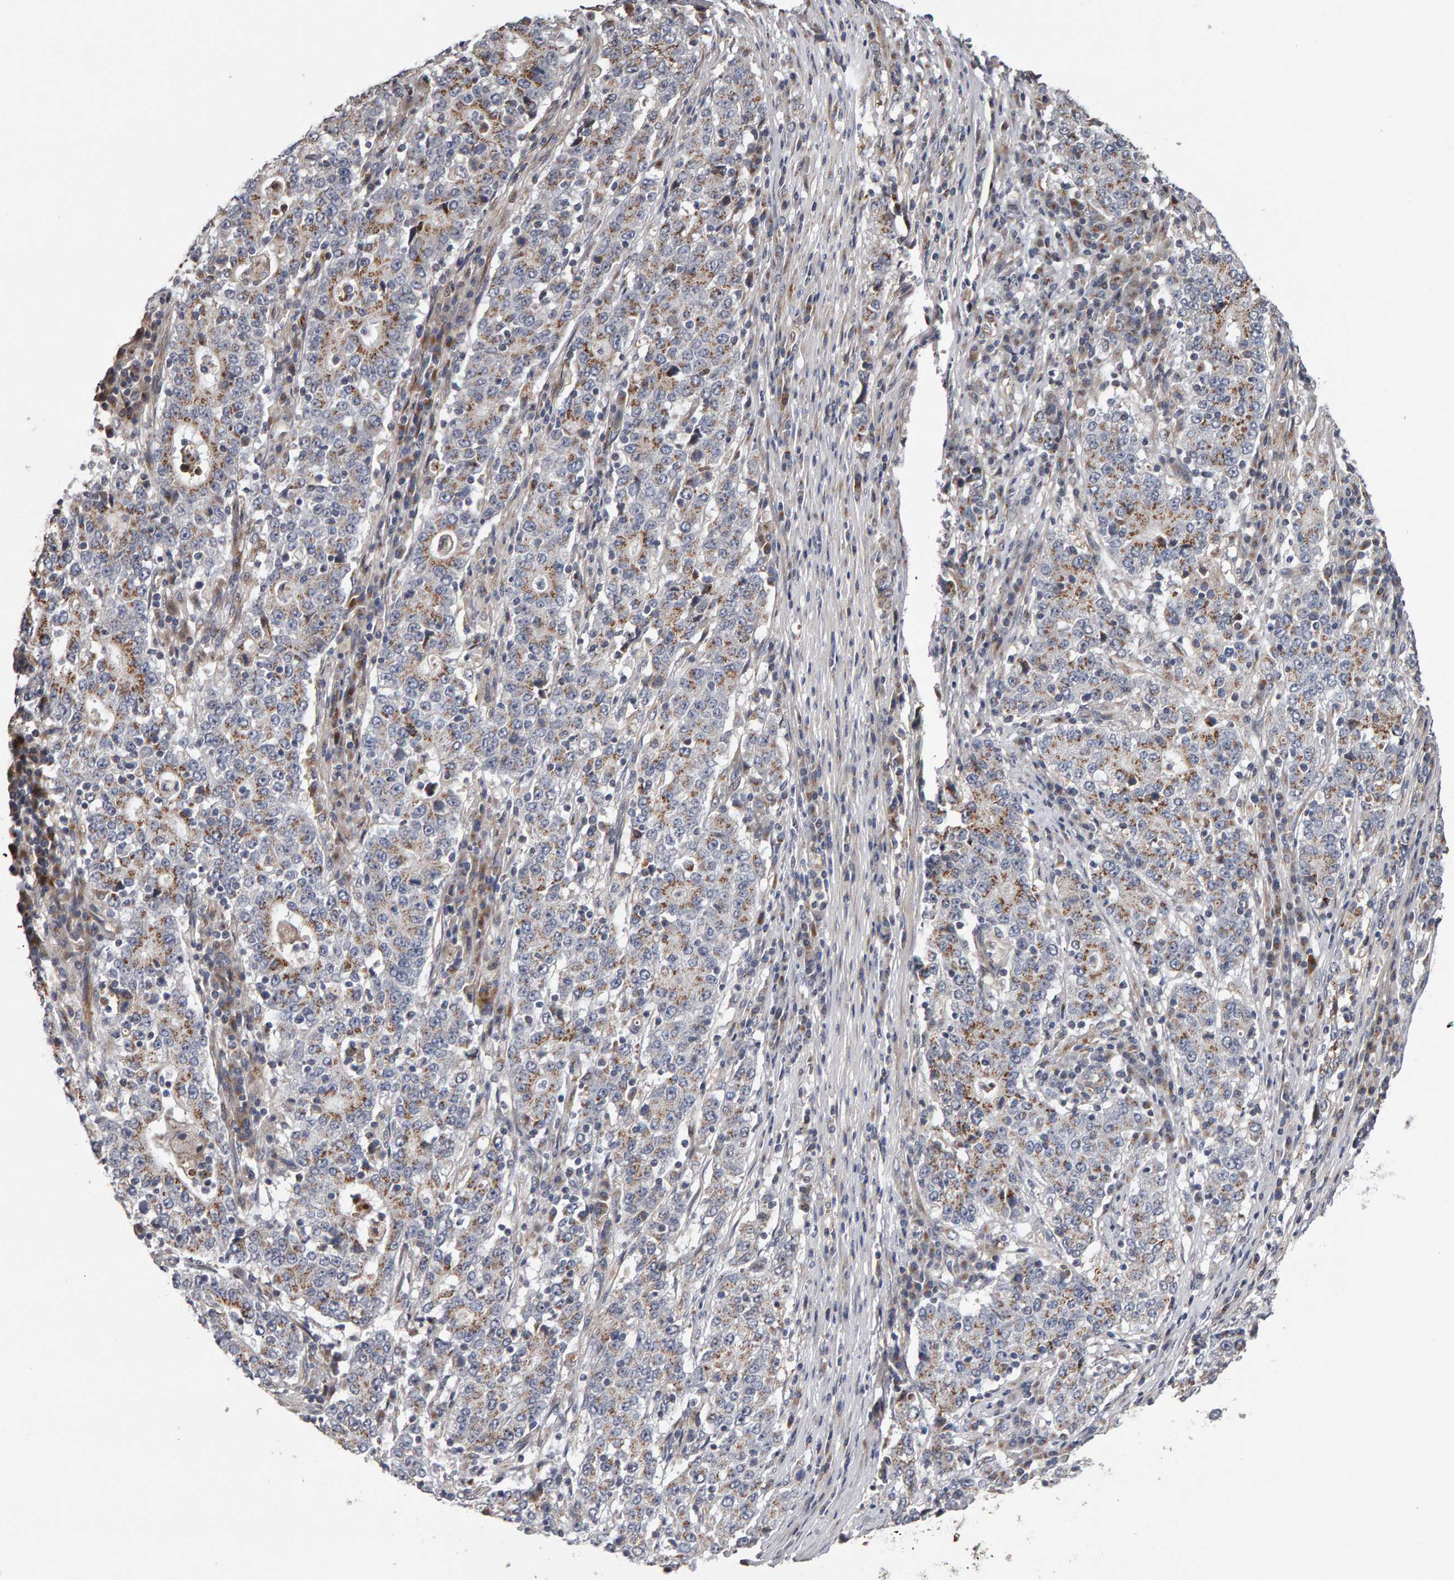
{"staining": {"intensity": "moderate", "quantity": "25%-75%", "location": "cytoplasmic/membranous"}, "tissue": "stomach cancer", "cell_type": "Tumor cells", "image_type": "cancer", "snomed": [{"axis": "morphology", "description": "Adenocarcinoma, NOS"}, {"axis": "topography", "description": "Stomach"}], "caption": "The histopathology image demonstrates a brown stain indicating the presence of a protein in the cytoplasmic/membranous of tumor cells in stomach adenocarcinoma. (Stains: DAB in brown, nuclei in blue, Microscopy: brightfield microscopy at high magnification).", "gene": "CANT1", "patient": {"sex": "male", "age": 59}}